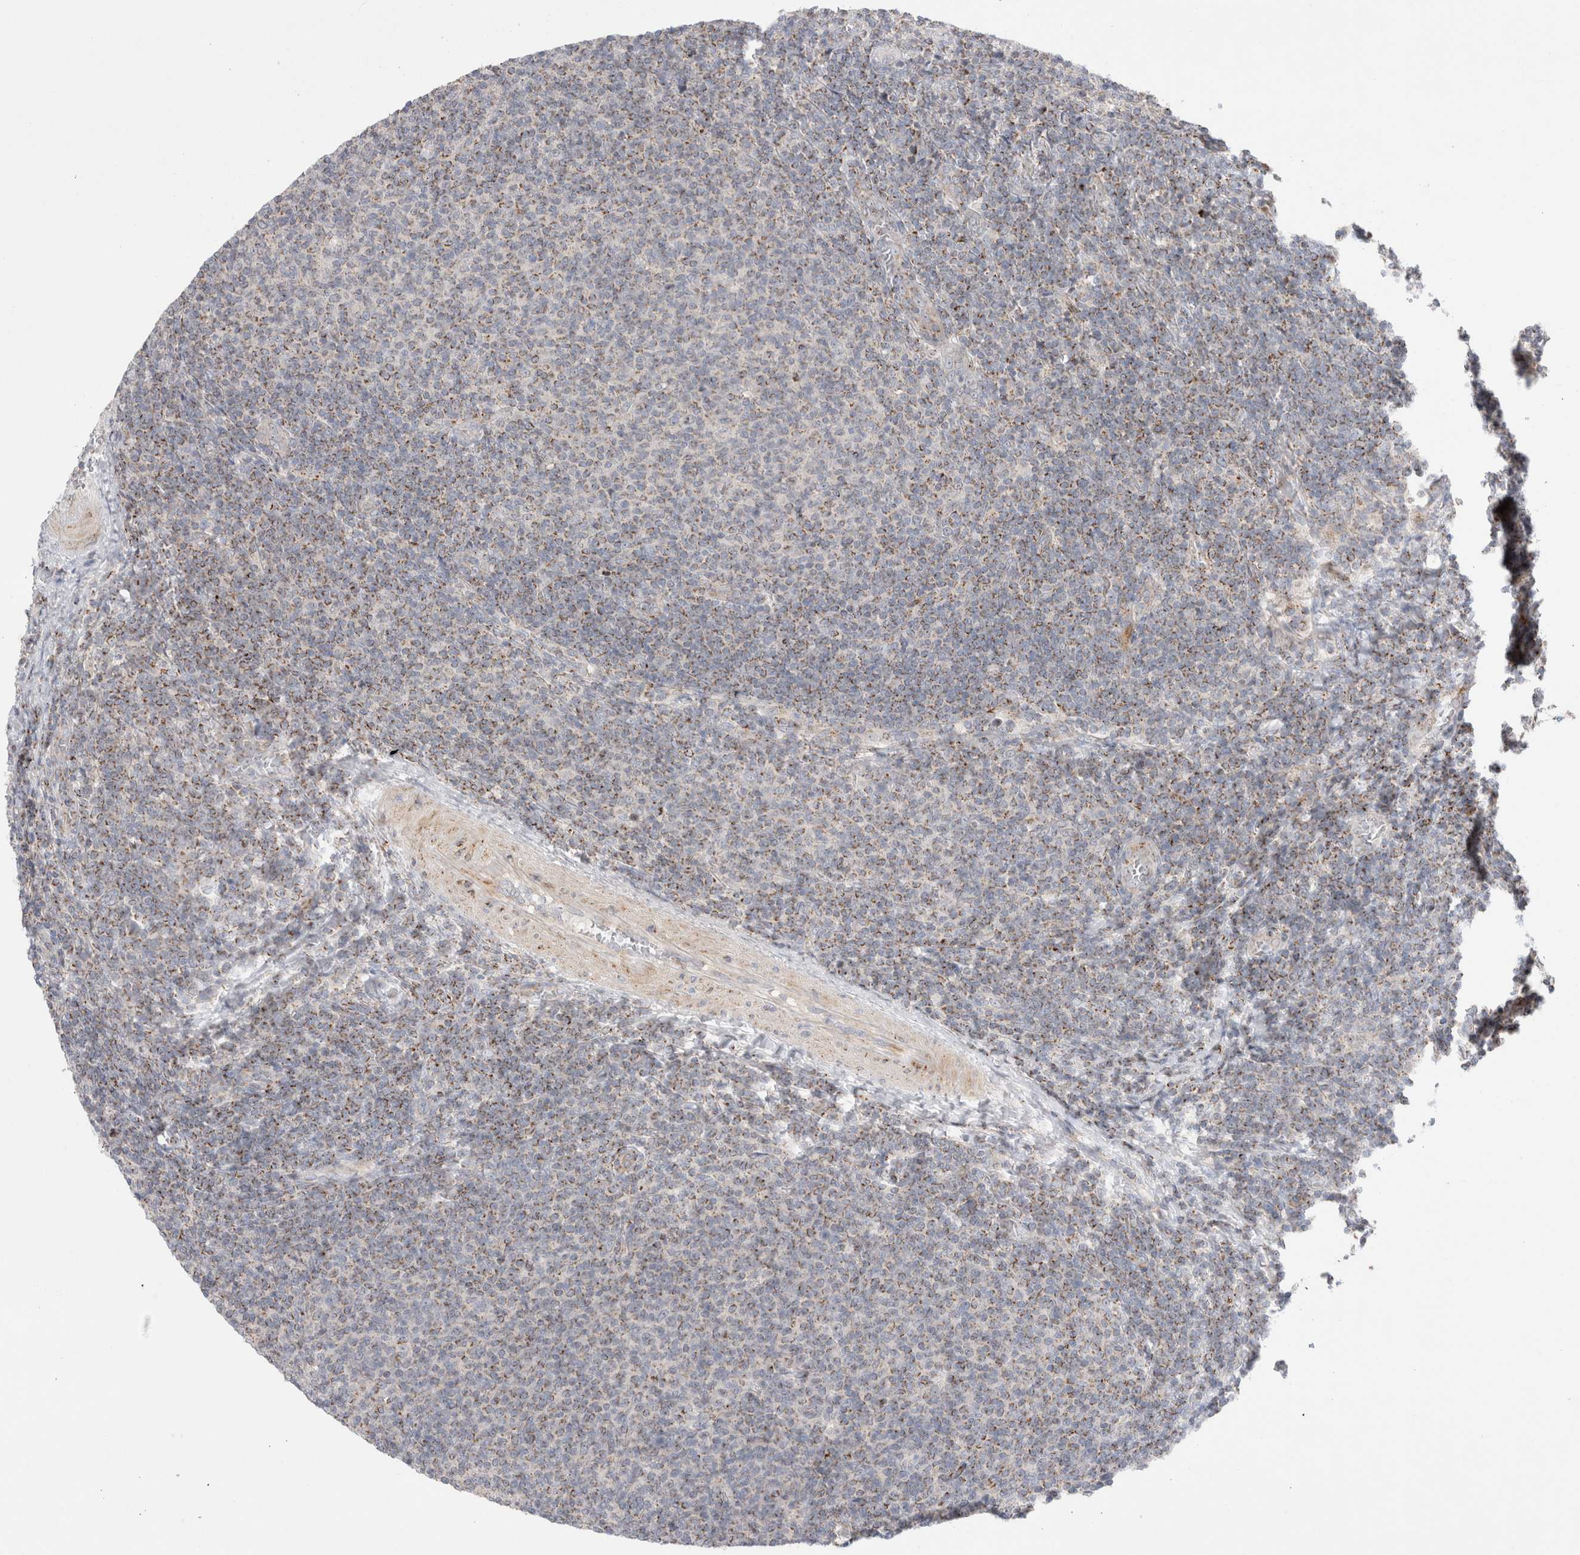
{"staining": {"intensity": "moderate", "quantity": "25%-75%", "location": "cytoplasmic/membranous"}, "tissue": "lymphoma", "cell_type": "Tumor cells", "image_type": "cancer", "snomed": [{"axis": "morphology", "description": "Malignant lymphoma, non-Hodgkin's type, Low grade"}, {"axis": "topography", "description": "Lymph node"}], "caption": "Protein analysis of low-grade malignant lymphoma, non-Hodgkin's type tissue exhibits moderate cytoplasmic/membranous positivity in approximately 25%-75% of tumor cells.", "gene": "CHADL", "patient": {"sex": "male", "age": 66}}